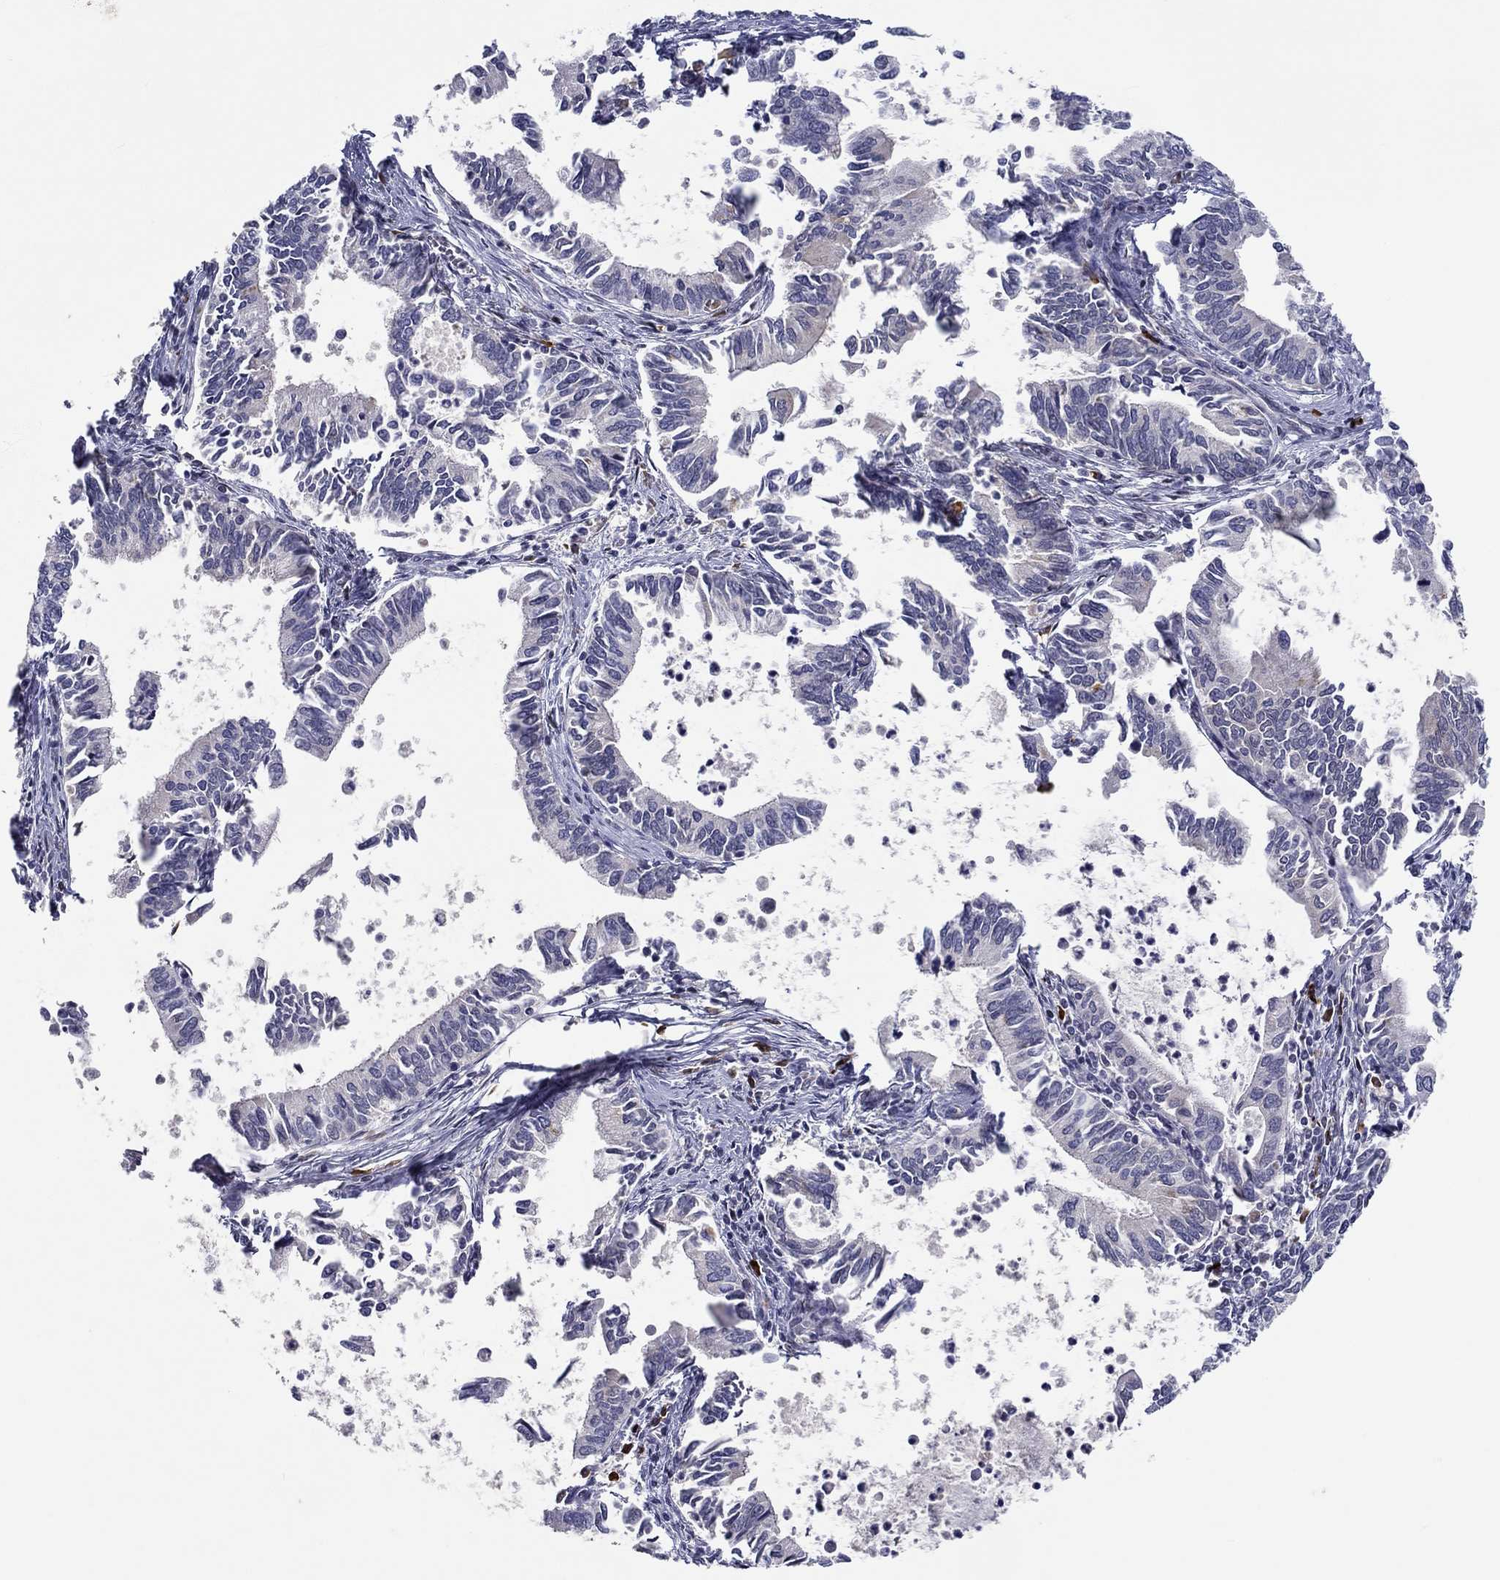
{"staining": {"intensity": "negative", "quantity": "none", "location": "none"}, "tissue": "cervical cancer", "cell_type": "Tumor cells", "image_type": "cancer", "snomed": [{"axis": "morphology", "description": "Adenocarcinoma, NOS"}, {"axis": "topography", "description": "Cervix"}], "caption": "A histopathology image of cervical cancer stained for a protein reveals no brown staining in tumor cells. (Stains: DAB (3,3'-diaminobenzidine) IHC with hematoxylin counter stain, Microscopy: brightfield microscopy at high magnification).", "gene": "CETN3", "patient": {"sex": "female", "age": 42}}